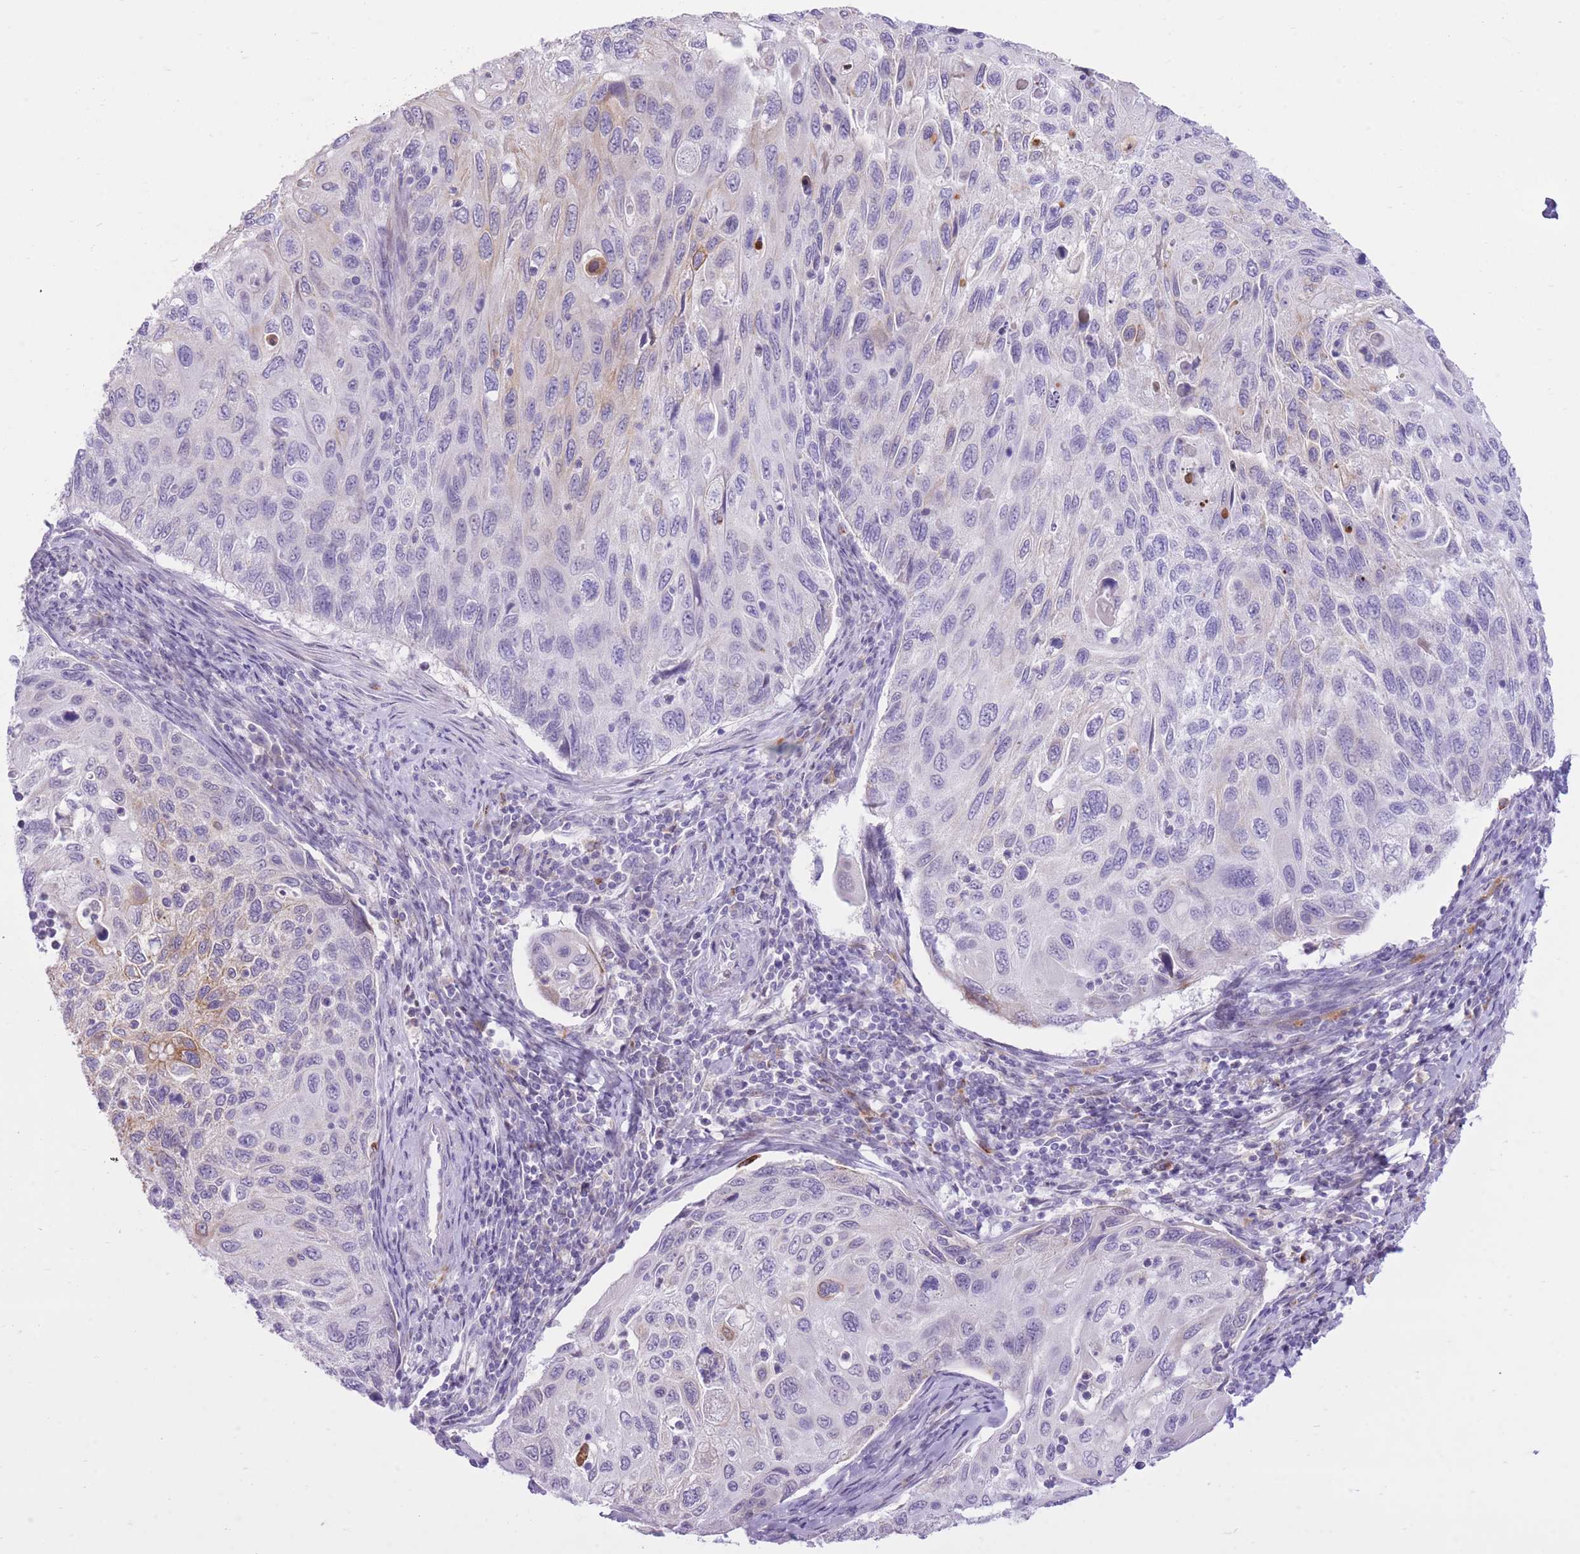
{"staining": {"intensity": "moderate", "quantity": "<25%", "location": "cytoplasmic/membranous"}, "tissue": "cervical cancer", "cell_type": "Tumor cells", "image_type": "cancer", "snomed": [{"axis": "morphology", "description": "Squamous cell carcinoma, NOS"}, {"axis": "topography", "description": "Cervix"}], "caption": "Moderate cytoplasmic/membranous protein staining is identified in approximately <25% of tumor cells in squamous cell carcinoma (cervical). The protein of interest is shown in brown color, while the nuclei are stained blue.", "gene": "MEIS3", "patient": {"sex": "female", "age": 70}}